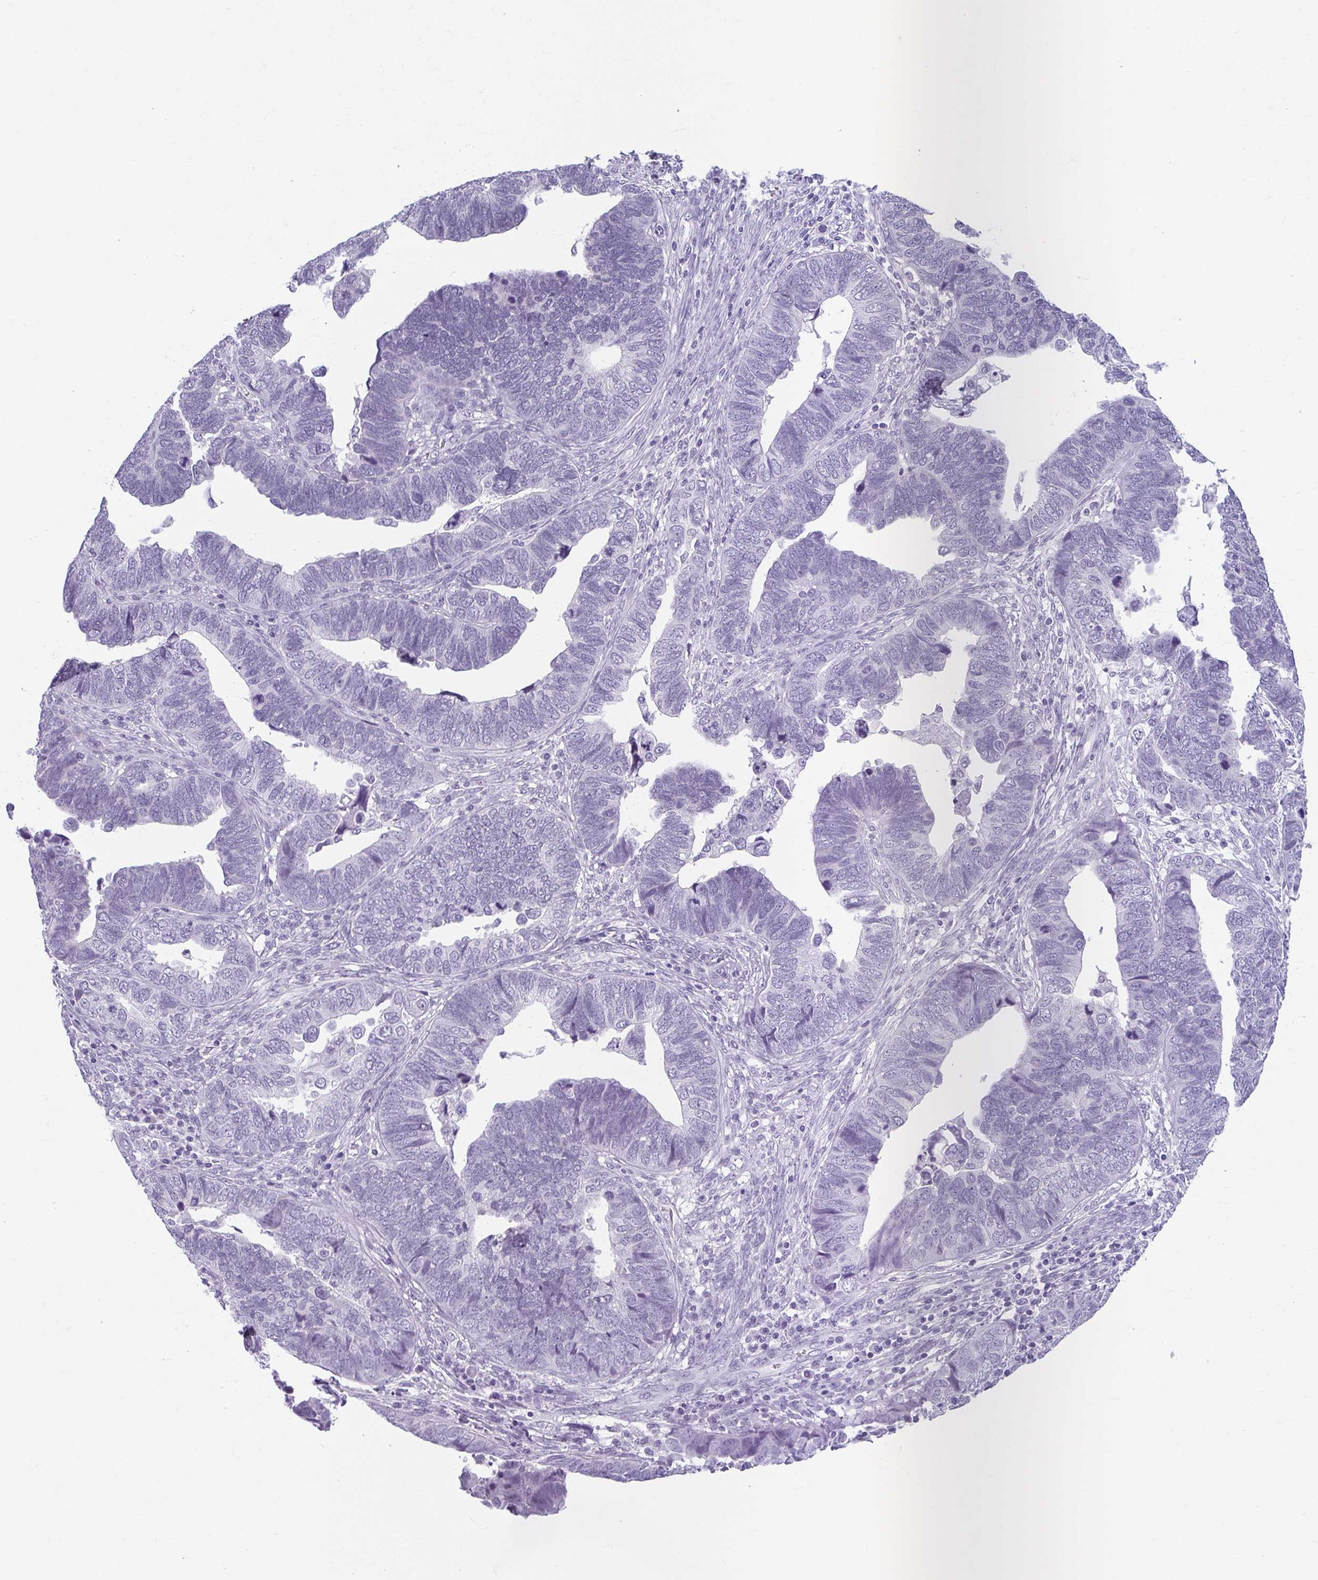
{"staining": {"intensity": "negative", "quantity": "none", "location": "none"}, "tissue": "endometrial cancer", "cell_type": "Tumor cells", "image_type": "cancer", "snomed": [{"axis": "morphology", "description": "Adenocarcinoma, NOS"}, {"axis": "topography", "description": "Endometrium"}], "caption": "IHC micrograph of neoplastic tissue: endometrial cancer stained with DAB (3,3'-diaminobenzidine) displays no significant protein staining in tumor cells. Nuclei are stained in blue.", "gene": "MOBP", "patient": {"sex": "female", "age": 79}}